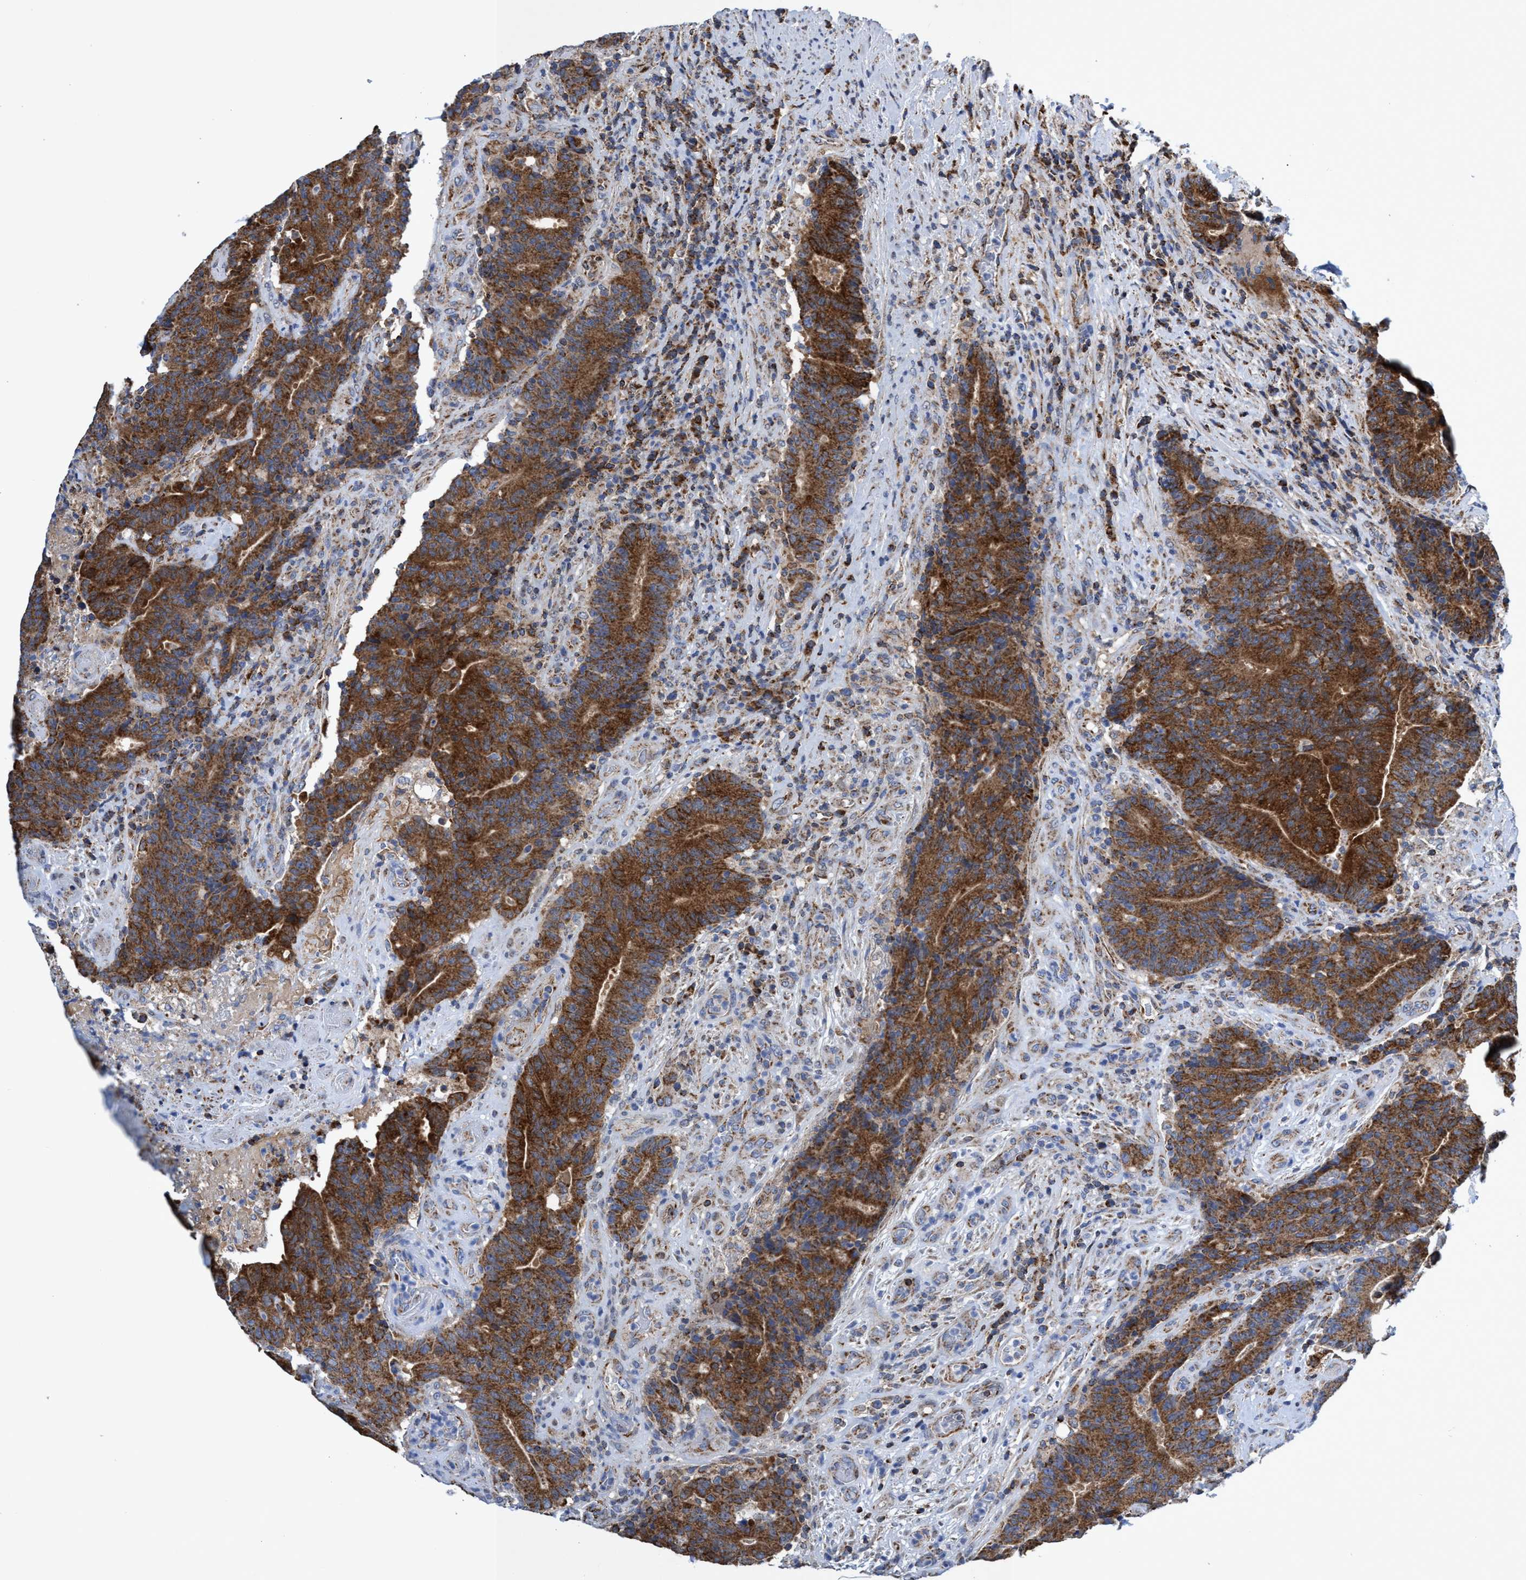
{"staining": {"intensity": "strong", "quantity": ">75%", "location": "cytoplasmic/membranous"}, "tissue": "colorectal cancer", "cell_type": "Tumor cells", "image_type": "cancer", "snomed": [{"axis": "morphology", "description": "Normal tissue, NOS"}, {"axis": "morphology", "description": "Adenocarcinoma, NOS"}, {"axis": "topography", "description": "Colon"}], "caption": "Protein staining reveals strong cytoplasmic/membranous staining in about >75% of tumor cells in colorectal cancer.", "gene": "CRYZ", "patient": {"sex": "female", "age": 75}}